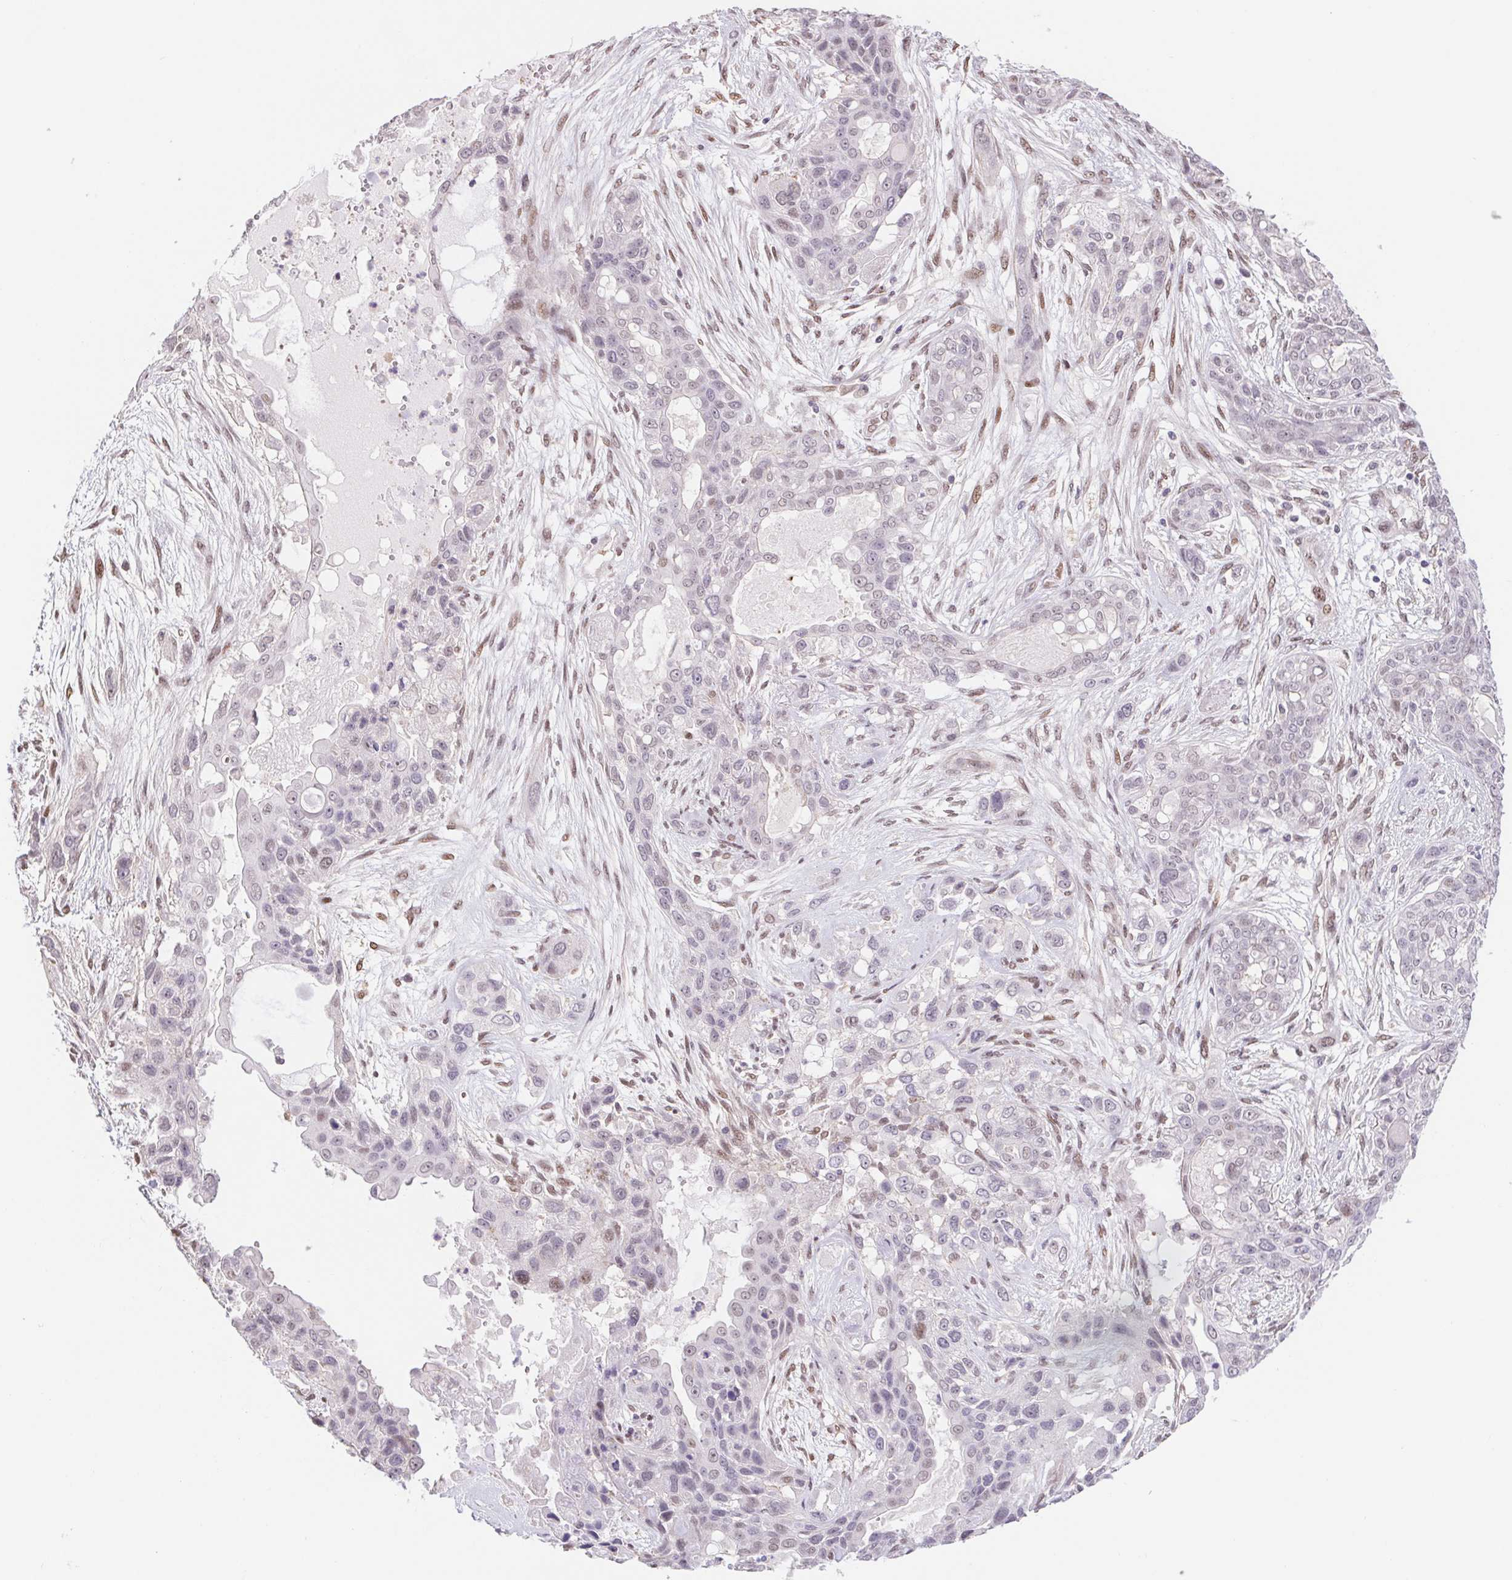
{"staining": {"intensity": "negative", "quantity": "none", "location": "none"}, "tissue": "lung cancer", "cell_type": "Tumor cells", "image_type": "cancer", "snomed": [{"axis": "morphology", "description": "Squamous cell carcinoma, NOS"}, {"axis": "topography", "description": "Lung"}], "caption": "The histopathology image reveals no staining of tumor cells in lung cancer.", "gene": "CAND1", "patient": {"sex": "female", "age": 70}}